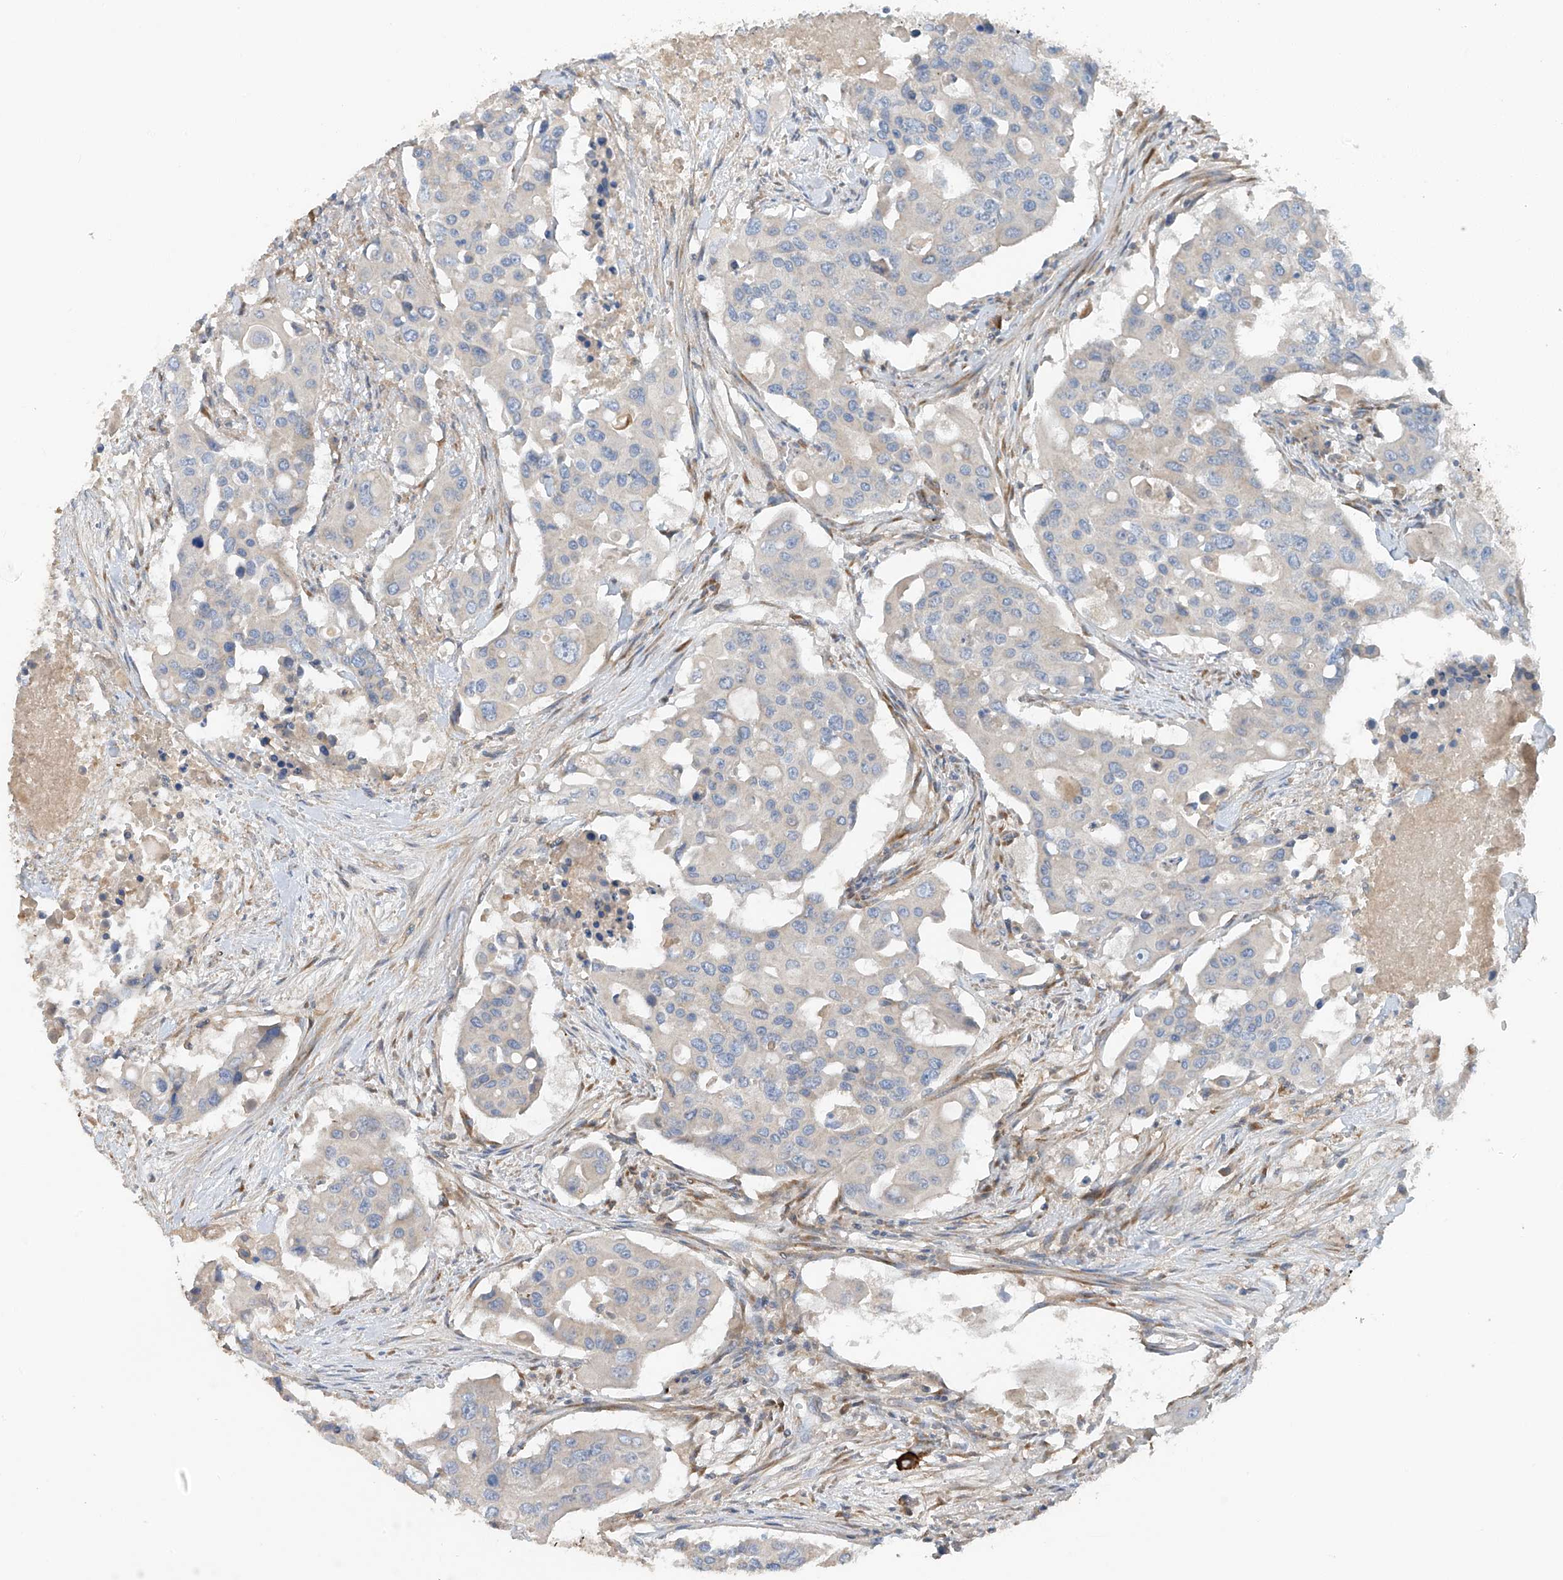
{"staining": {"intensity": "negative", "quantity": "none", "location": "none"}, "tissue": "colorectal cancer", "cell_type": "Tumor cells", "image_type": "cancer", "snomed": [{"axis": "morphology", "description": "Adenocarcinoma, NOS"}, {"axis": "topography", "description": "Colon"}], "caption": "DAB (3,3'-diaminobenzidine) immunohistochemical staining of colorectal adenocarcinoma demonstrates no significant staining in tumor cells.", "gene": "GALNTL6", "patient": {"sex": "male", "age": 77}}